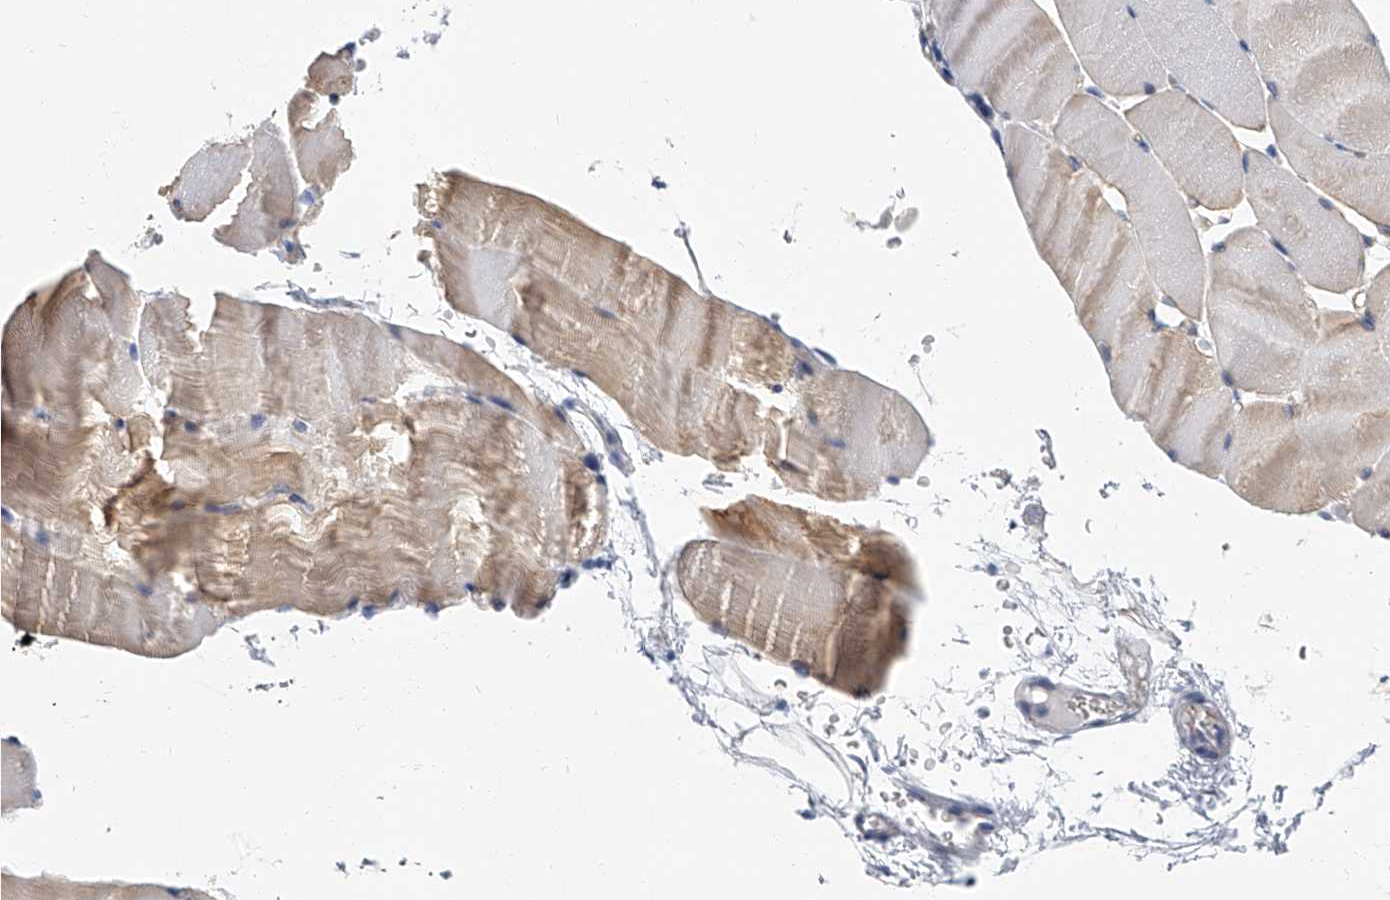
{"staining": {"intensity": "weak", "quantity": "25%-75%", "location": "cytoplasmic/membranous"}, "tissue": "skeletal muscle", "cell_type": "Myocytes", "image_type": "normal", "snomed": [{"axis": "morphology", "description": "Normal tissue, NOS"}, {"axis": "topography", "description": "Skeletal muscle"}, {"axis": "topography", "description": "Parathyroid gland"}], "caption": "DAB (3,3'-diaminobenzidine) immunohistochemical staining of unremarkable skeletal muscle shows weak cytoplasmic/membranous protein expression in approximately 25%-75% of myocytes. Nuclei are stained in blue.", "gene": "KIRREL1", "patient": {"sex": "female", "age": 37}}